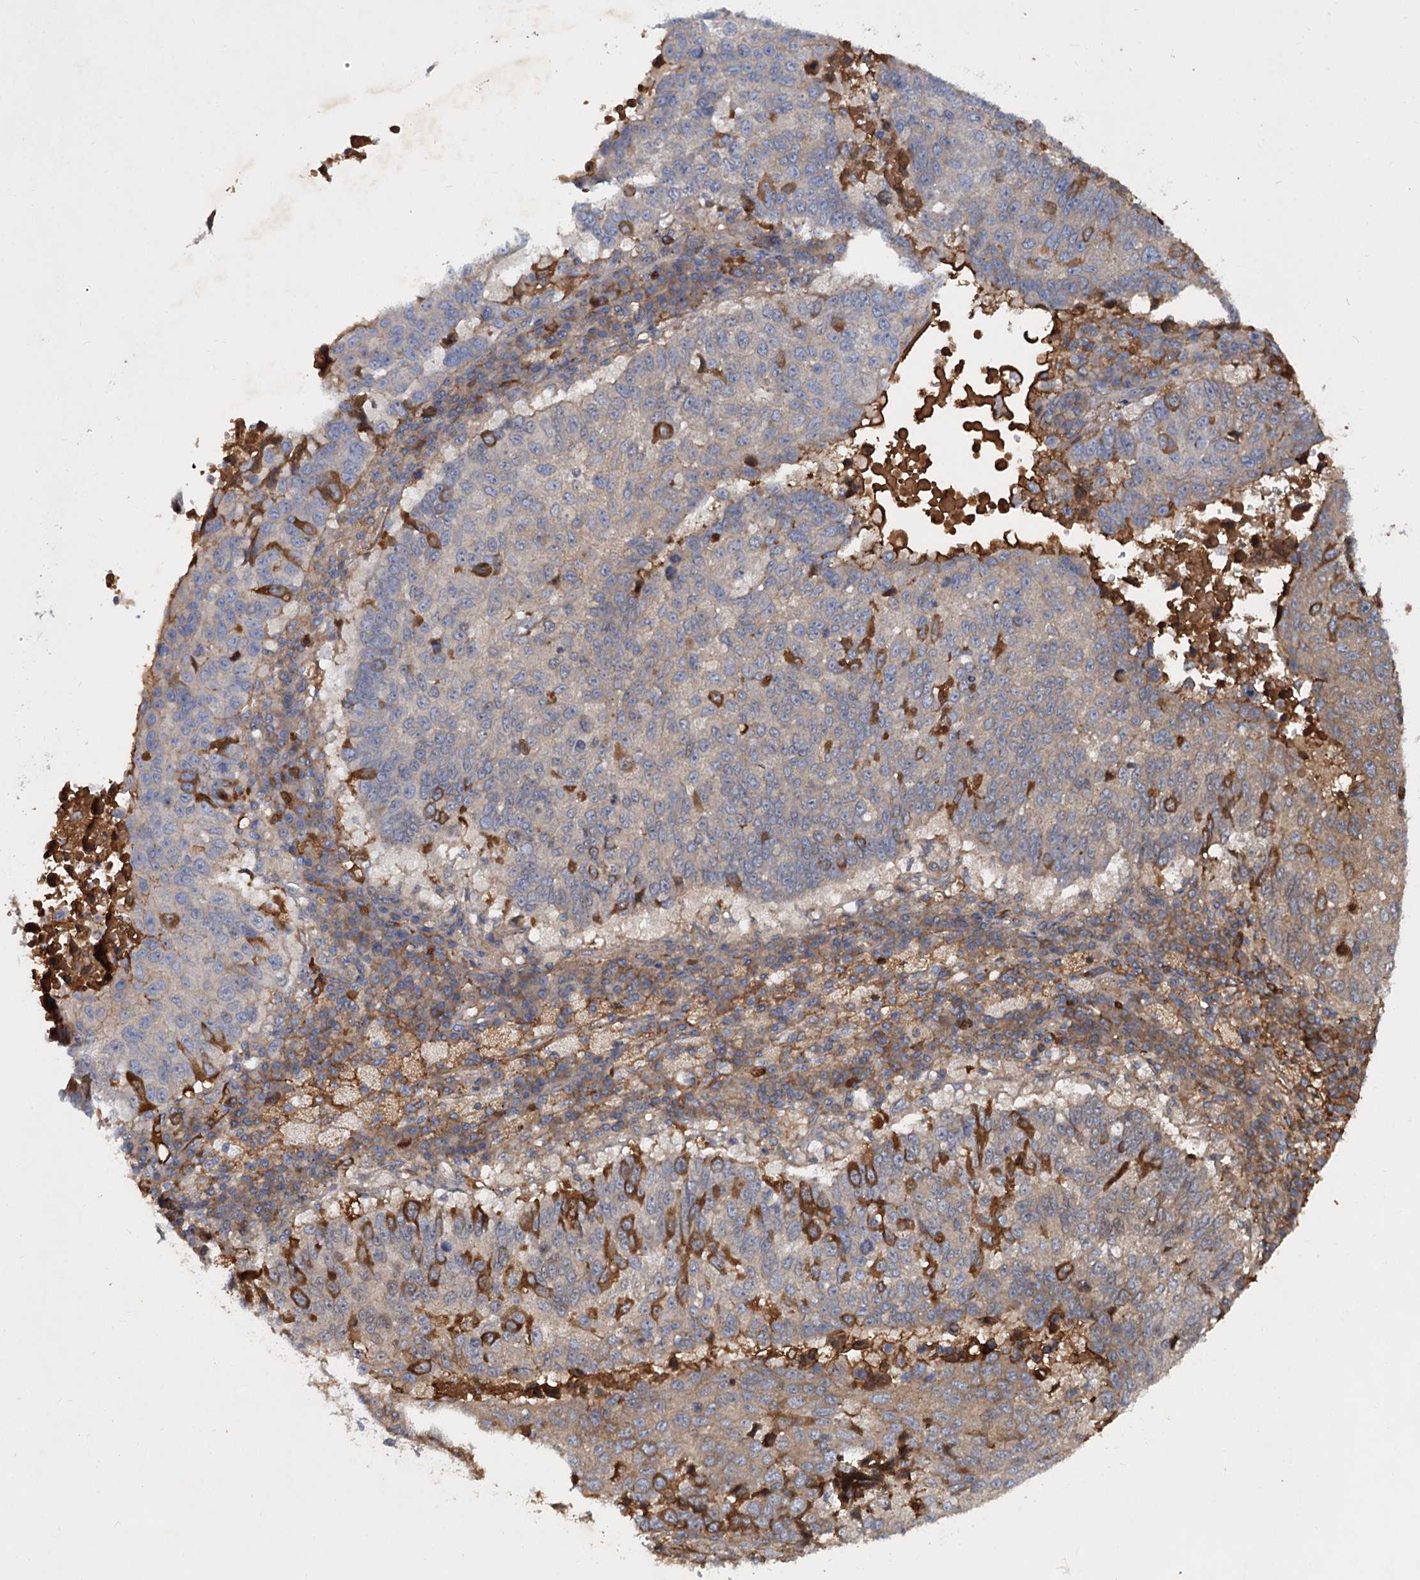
{"staining": {"intensity": "moderate", "quantity": "25%-75%", "location": "cytoplasmic/membranous"}, "tissue": "lung cancer", "cell_type": "Tumor cells", "image_type": "cancer", "snomed": [{"axis": "morphology", "description": "Squamous cell carcinoma, NOS"}, {"axis": "topography", "description": "Lung"}], "caption": "An image showing moderate cytoplasmic/membranous positivity in about 25%-75% of tumor cells in lung squamous cell carcinoma, as visualized by brown immunohistochemical staining.", "gene": "CHRD", "patient": {"sex": "male", "age": 73}}